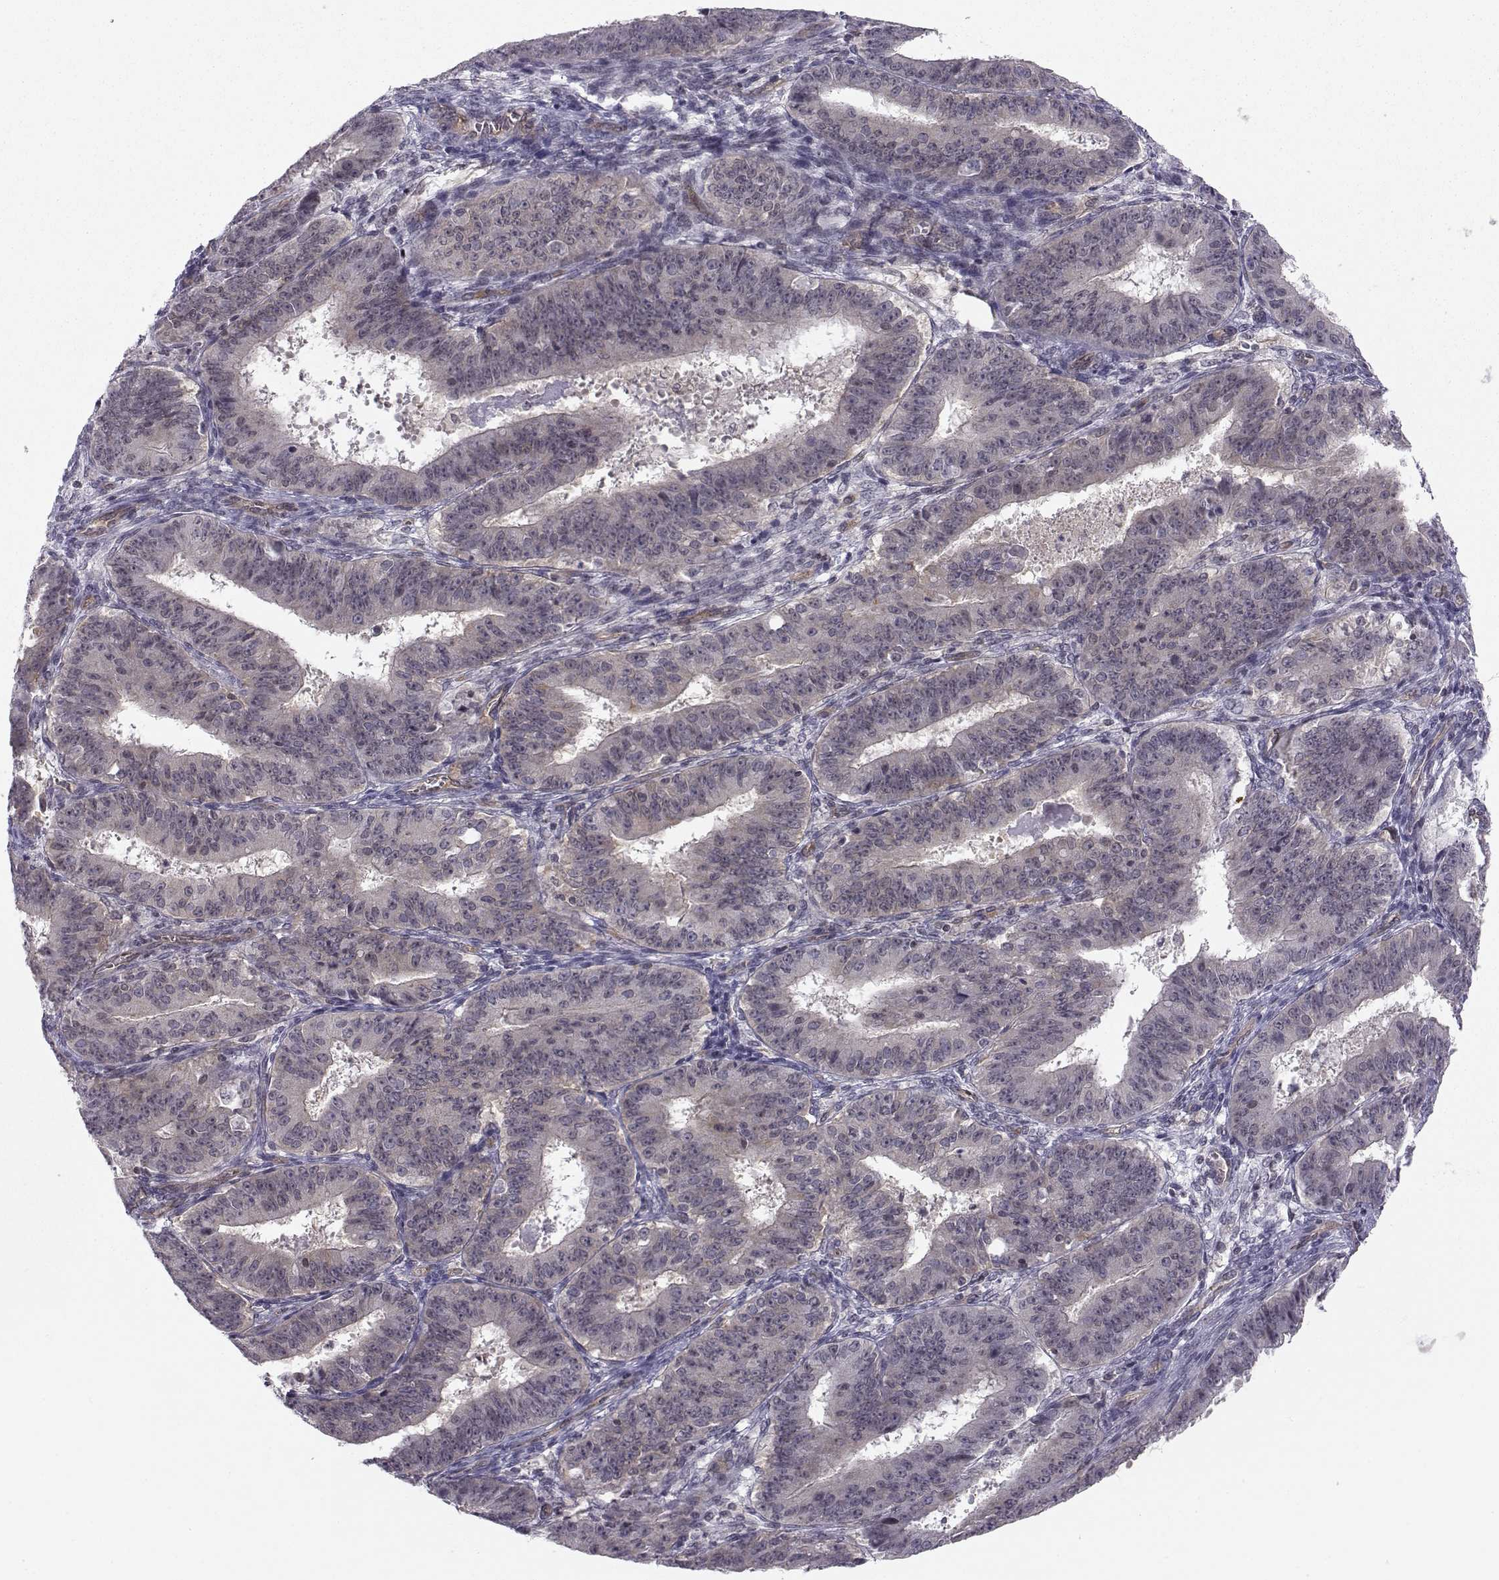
{"staining": {"intensity": "moderate", "quantity": "<25%", "location": "cytoplasmic/membranous"}, "tissue": "ovarian cancer", "cell_type": "Tumor cells", "image_type": "cancer", "snomed": [{"axis": "morphology", "description": "Carcinoma, endometroid"}, {"axis": "topography", "description": "Ovary"}], "caption": "Protein expression analysis of ovarian cancer reveals moderate cytoplasmic/membranous expression in about <25% of tumor cells.", "gene": "KIF13B", "patient": {"sex": "female", "age": 42}}